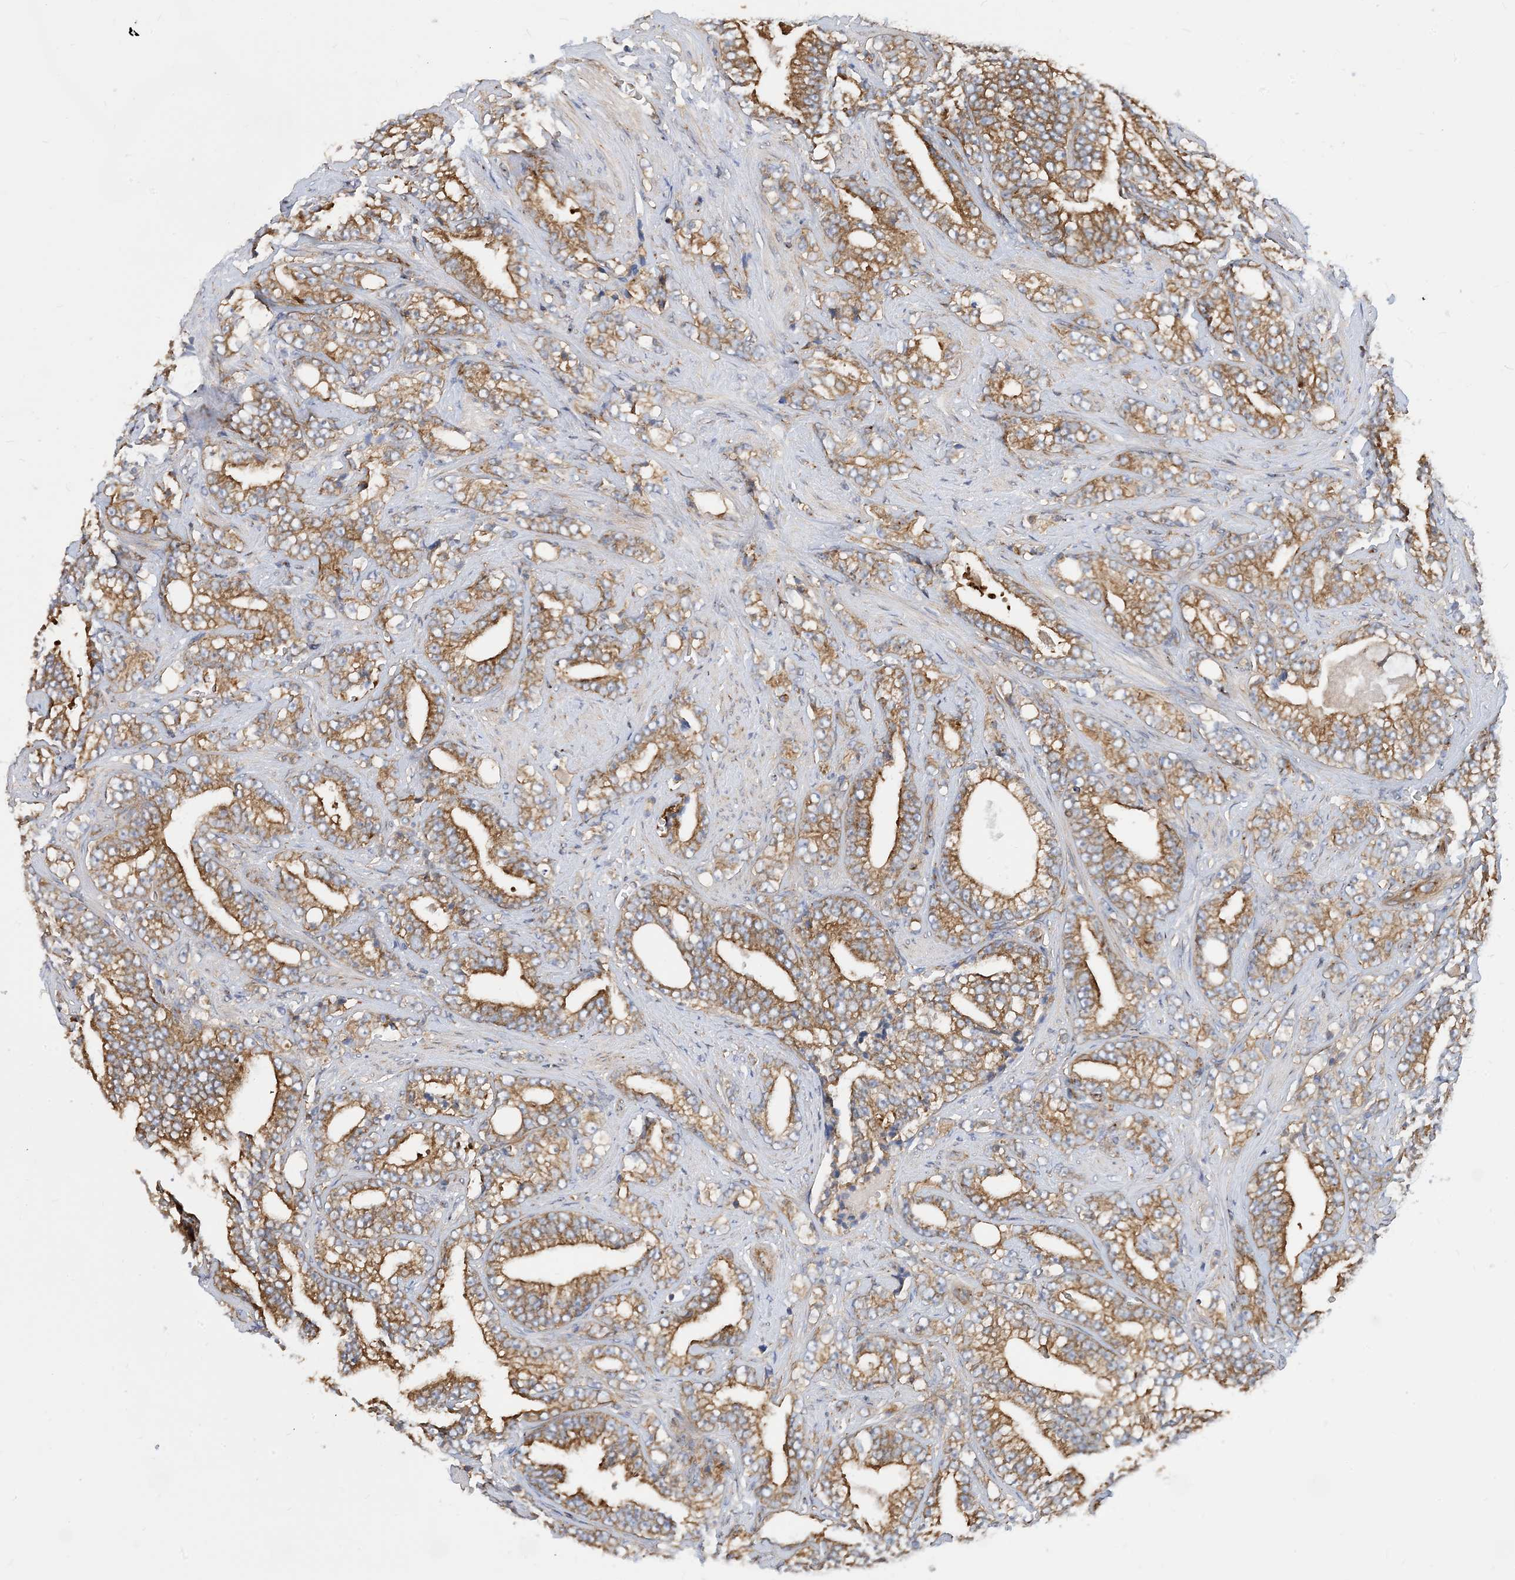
{"staining": {"intensity": "moderate", "quantity": ">75%", "location": "cytoplasmic/membranous"}, "tissue": "prostate cancer", "cell_type": "Tumor cells", "image_type": "cancer", "snomed": [{"axis": "morphology", "description": "Adenocarcinoma, High grade"}, {"axis": "topography", "description": "Prostate and seminal vesicle, NOS"}], "caption": "High-power microscopy captured an immunohistochemistry (IHC) histopathology image of prostate cancer, revealing moderate cytoplasmic/membranous staining in approximately >75% of tumor cells. (DAB (3,3'-diaminobenzidine) IHC, brown staining for protein, blue staining for nuclei).", "gene": "DYNC1LI1", "patient": {"sex": "male", "age": 67}}